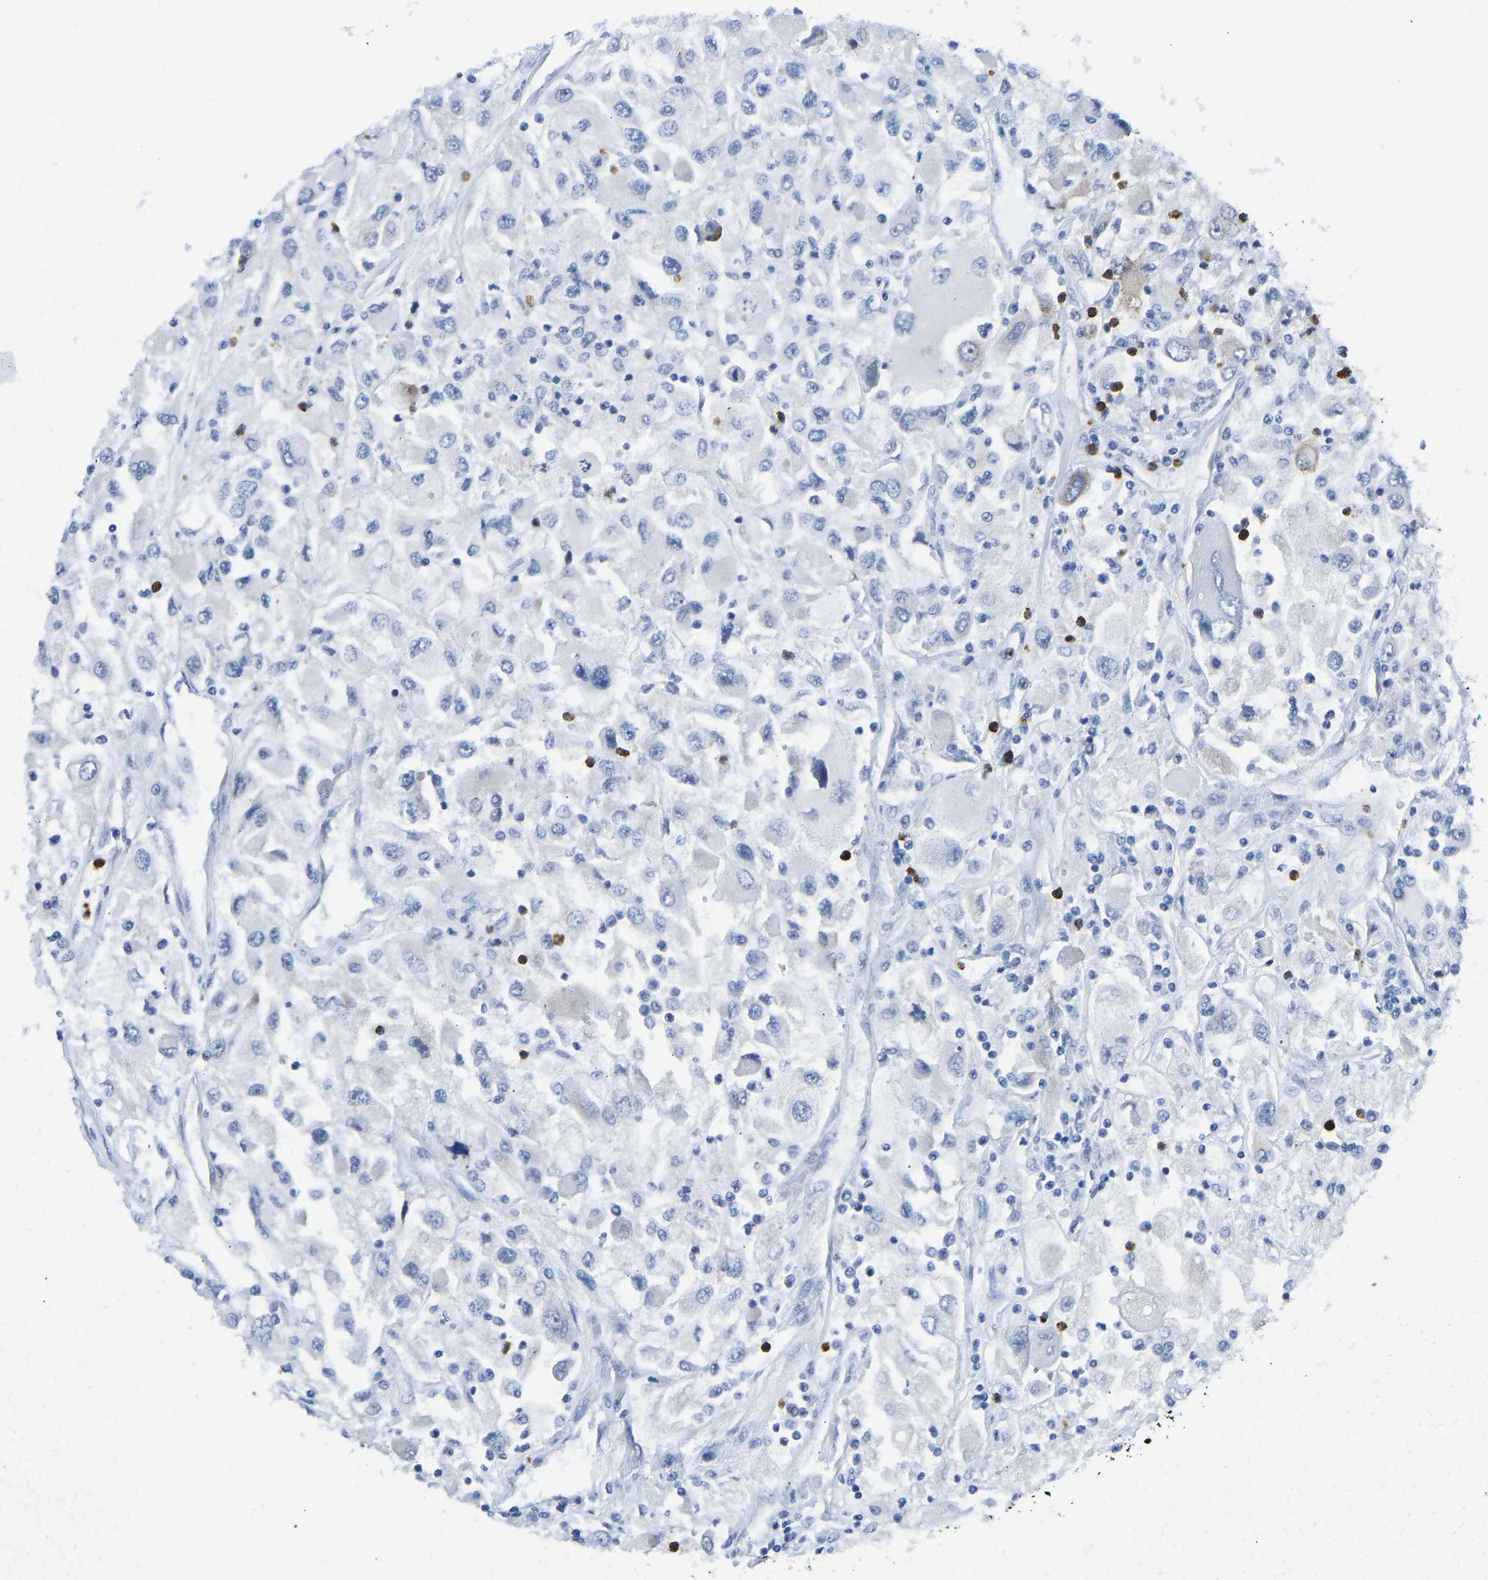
{"staining": {"intensity": "negative", "quantity": "none", "location": "none"}, "tissue": "renal cancer", "cell_type": "Tumor cells", "image_type": "cancer", "snomed": [{"axis": "morphology", "description": "Adenocarcinoma, NOS"}, {"axis": "topography", "description": "Kidney"}], "caption": "Micrograph shows no significant protein positivity in tumor cells of adenocarcinoma (renal).", "gene": "HDAC5", "patient": {"sex": "female", "age": 52}}